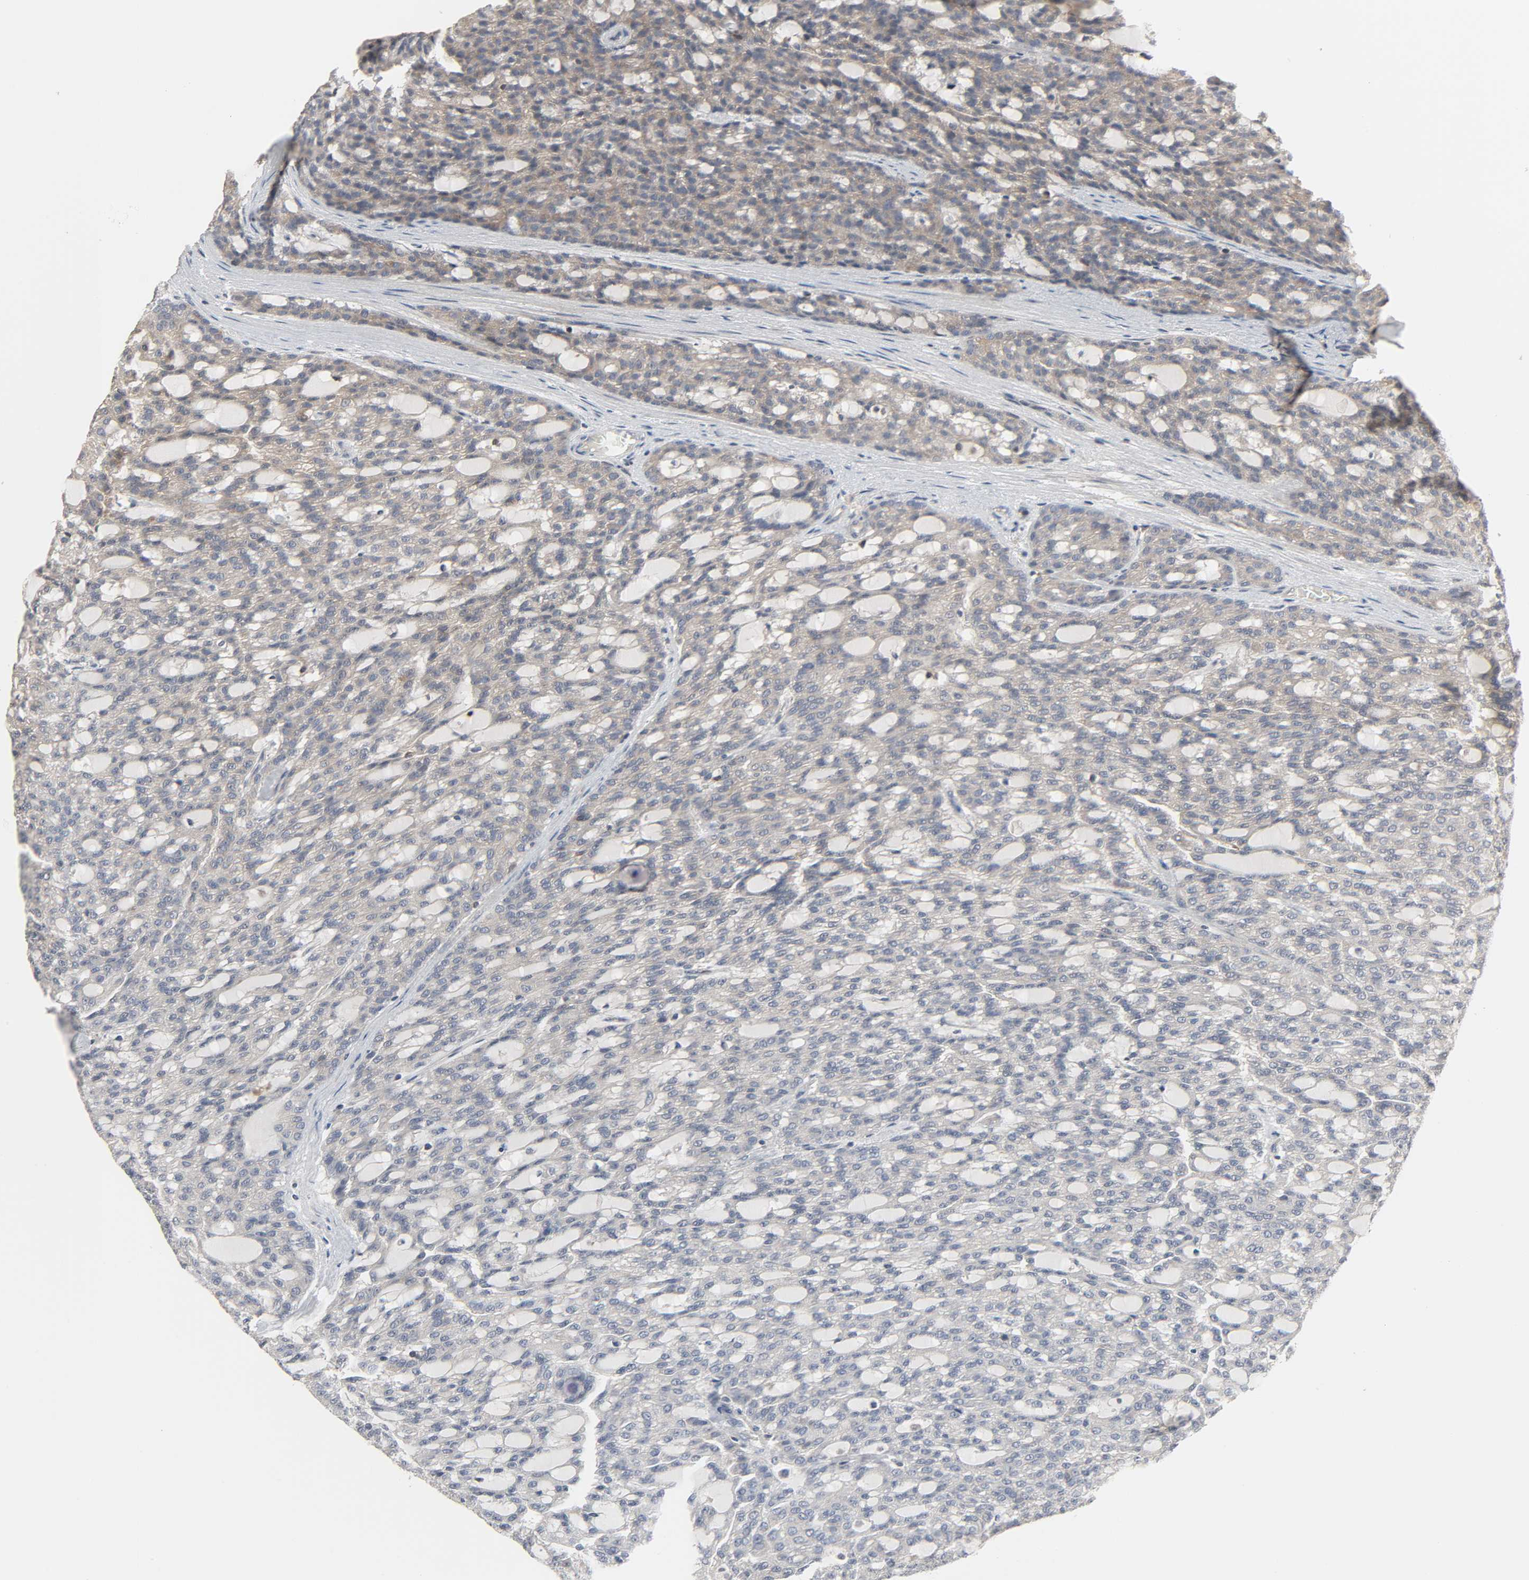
{"staining": {"intensity": "moderate", "quantity": "25%-75%", "location": "cytoplasmic/membranous"}, "tissue": "renal cancer", "cell_type": "Tumor cells", "image_type": "cancer", "snomed": [{"axis": "morphology", "description": "Adenocarcinoma, NOS"}, {"axis": "topography", "description": "Kidney"}], "caption": "There is medium levels of moderate cytoplasmic/membranous expression in tumor cells of adenocarcinoma (renal), as demonstrated by immunohistochemical staining (brown color).", "gene": "PLEKHA2", "patient": {"sex": "male", "age": 63}}